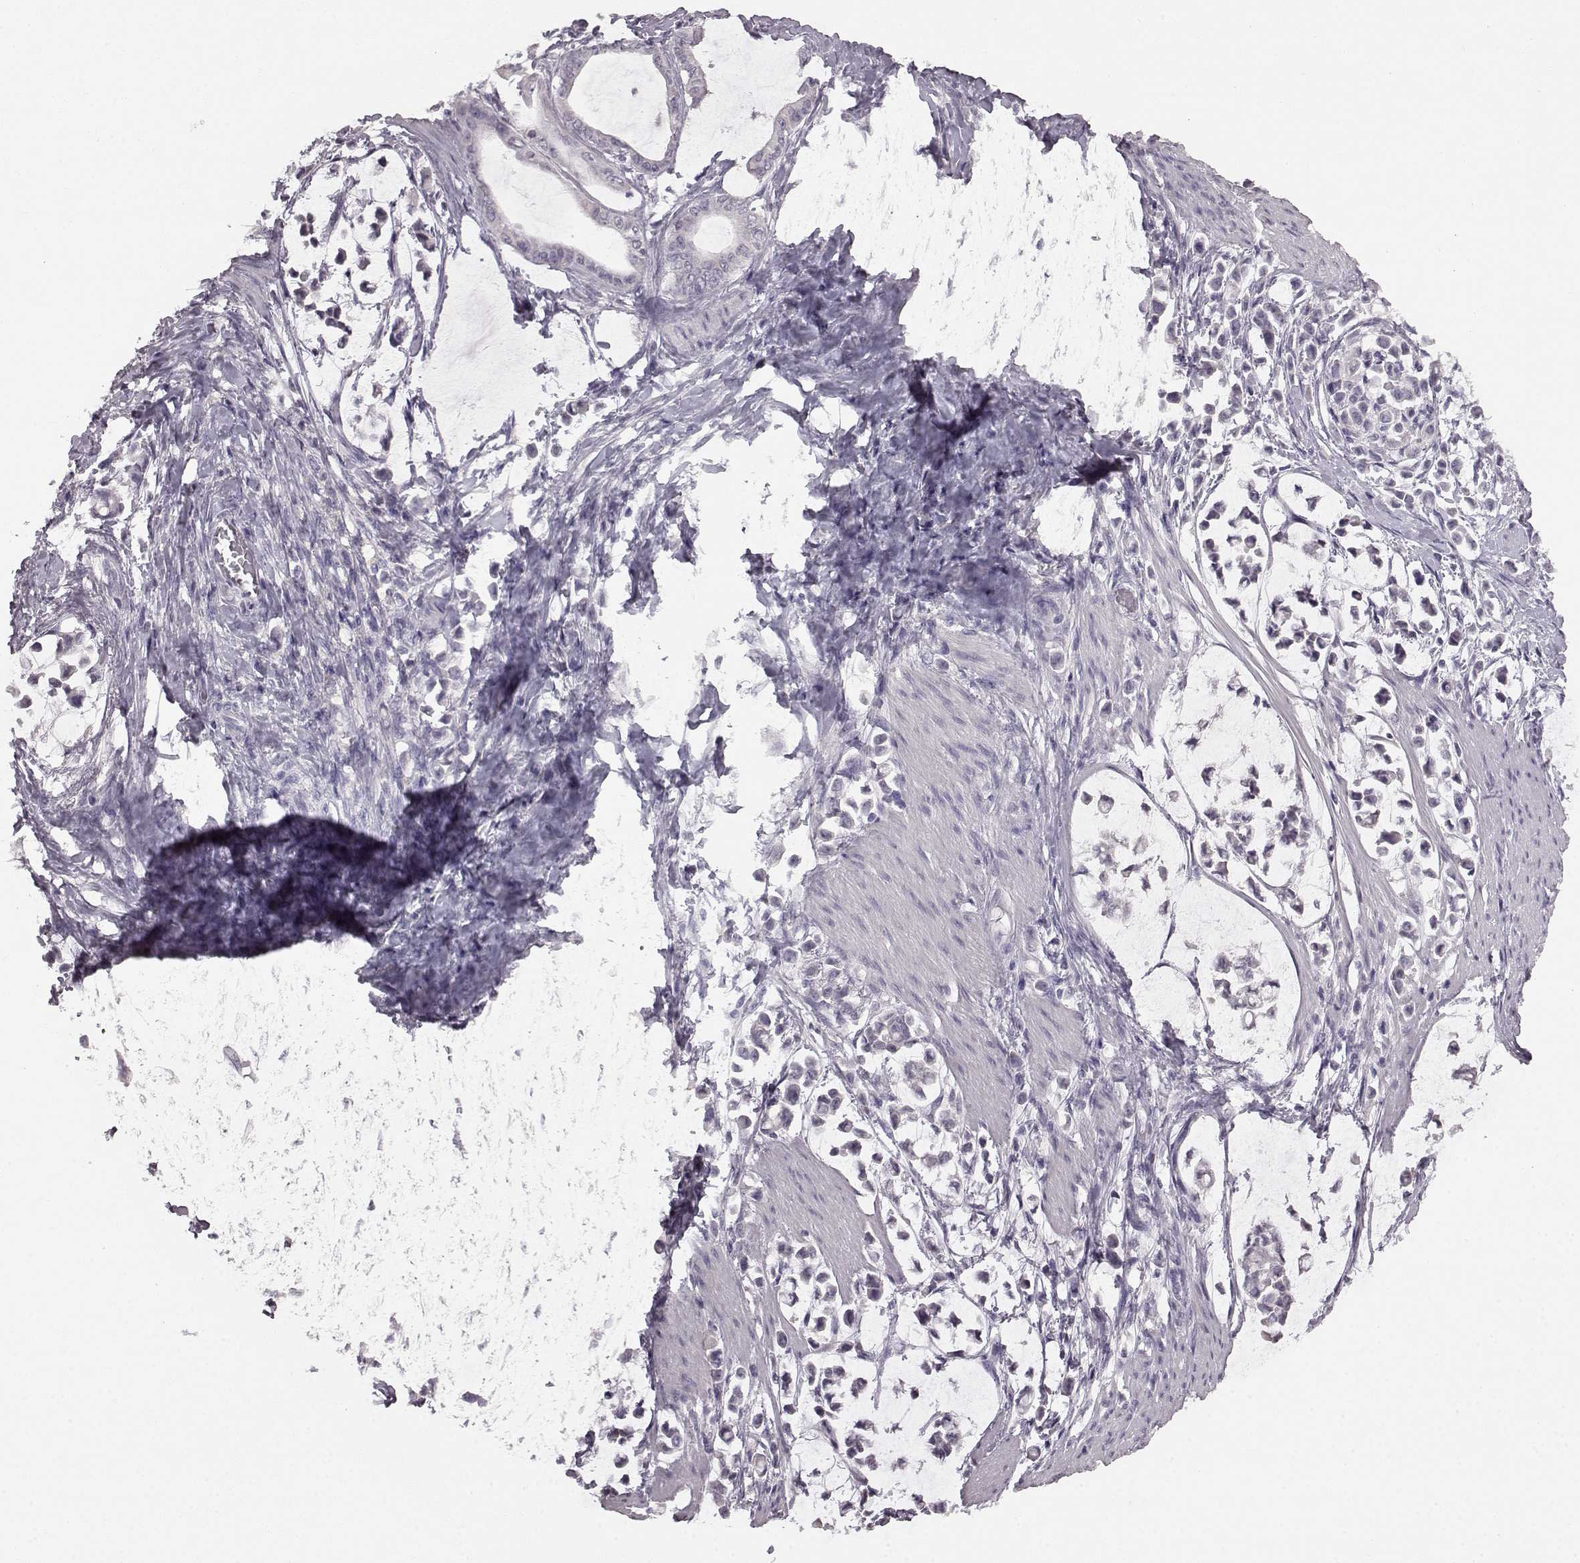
{"staining": {"intensity": "negative", "quantity": "none", "location": "none"}, "tissue": "stomach cancer", "cell_type": "Tumor cells", "image_type": "cancer", "snomed": [{"axis": "morphology", "description": "Adenocarcinoma, NOS"}, {"axis": "topography", "description": "Stomach"}], "caption": "A histopathology image of adenocarcinoma (stomach) stained for a protein demonstrates no brown staining in tumor cells. (Brightfield microscopy of DAB IHC at high magnification).", "gene": "LHB", "patient": {"sex": "male", "age": 82}}